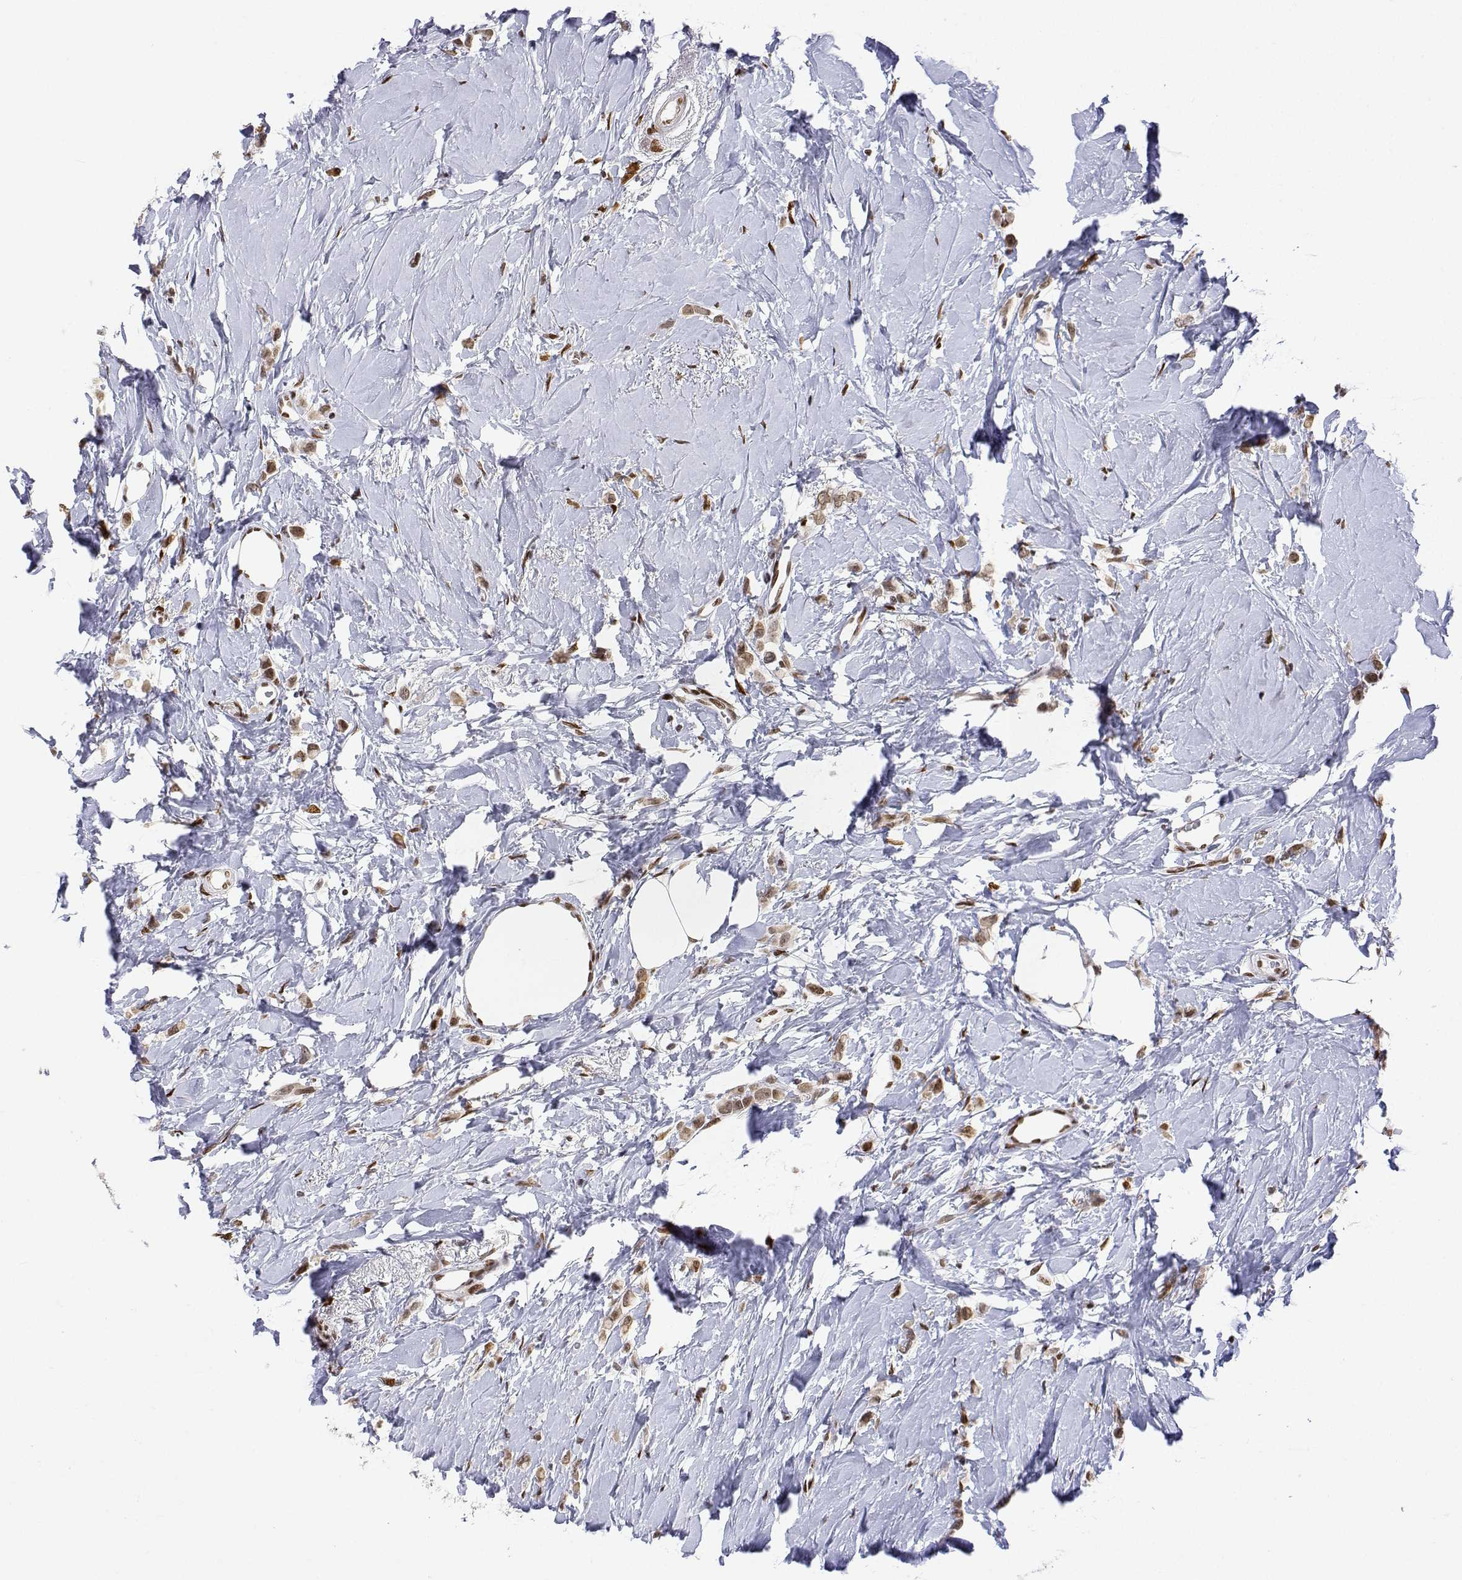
{"staining": {"intensity": "moderate", "quantity": ">75%", "location": "nuclear"}, "tissue": "breast cancer", "cell_type": "Tumor cells", "image_type": "cancer", "snomed": [{"axis": "morphology", "description": "Lobular carcinoma"}, {"axis": "topography", "description": "Breast"}], "caption": "About >75% of tumor cells in human breast cancer (lobular carcinoma) reveal moderate nuclear protein staining as visualized by brown immunohistochemical staining.", "gene": "XPC", "patient": {"sex": "female", "age": 66}}